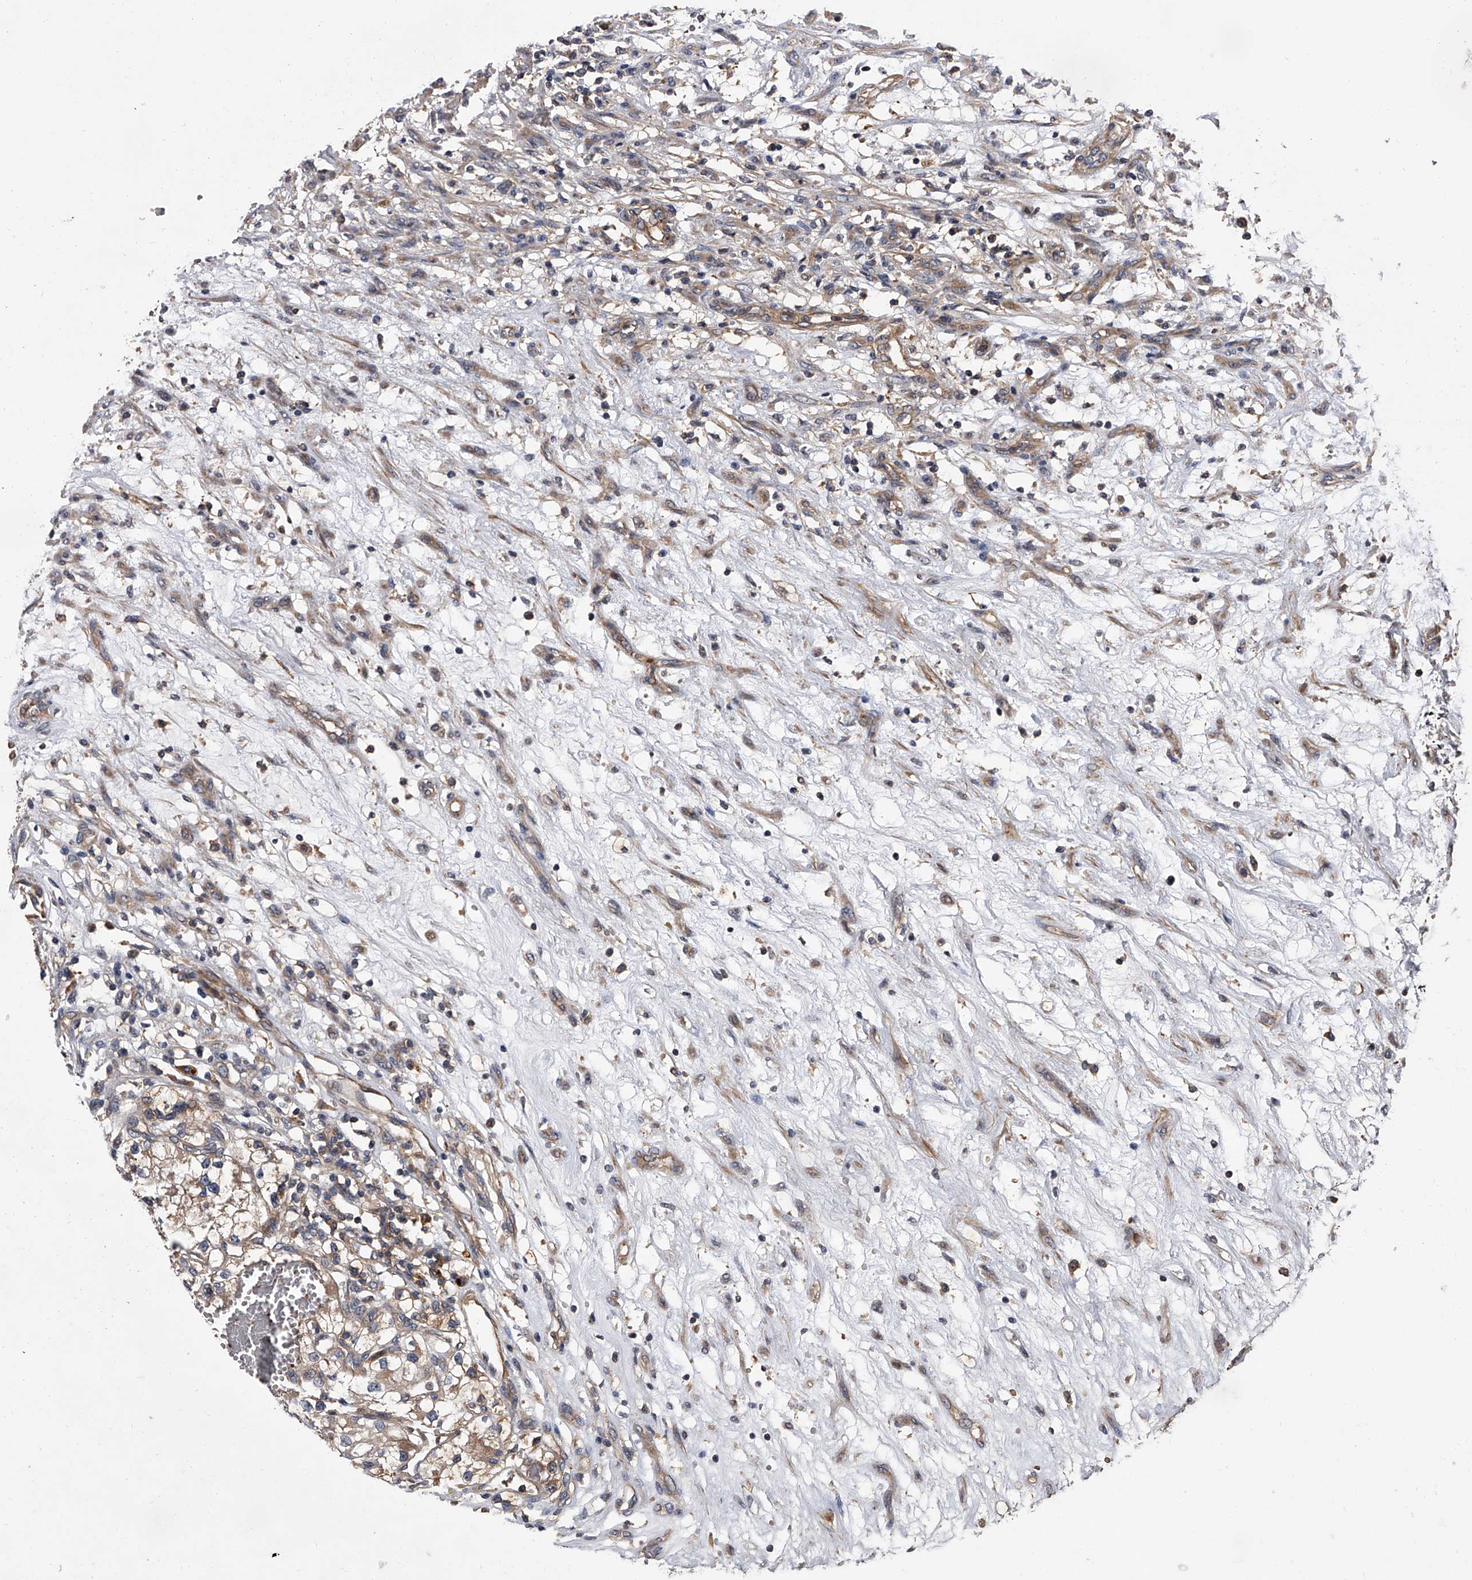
{"staining": {"intensity": "weak", "quantity": "25%-75%", "location": "cytoplasmic/membranous"}, "tissue": "renal cancer", "cell_type": "Tumor cells", "image_type": "cancer", "snomed": [{"axis": "morphology", "description": "Adenocarcinoma, NOS"}, {"axis": "topography", "description": "Kidney"}], "caption": "DAB (3,3'-diaminobenzidine) immunohistochemical staining of human renal cancer exhibits weak cytoplasmic/membranous protein positivity in about 25%-75% of tumor cells. The staining was performed using DAB, with brown indicating positive protein expression. Nuclei are stained blue with hematoxylin.", "gene": "STK36", "patient": {"sex": "female", "age": 57}}